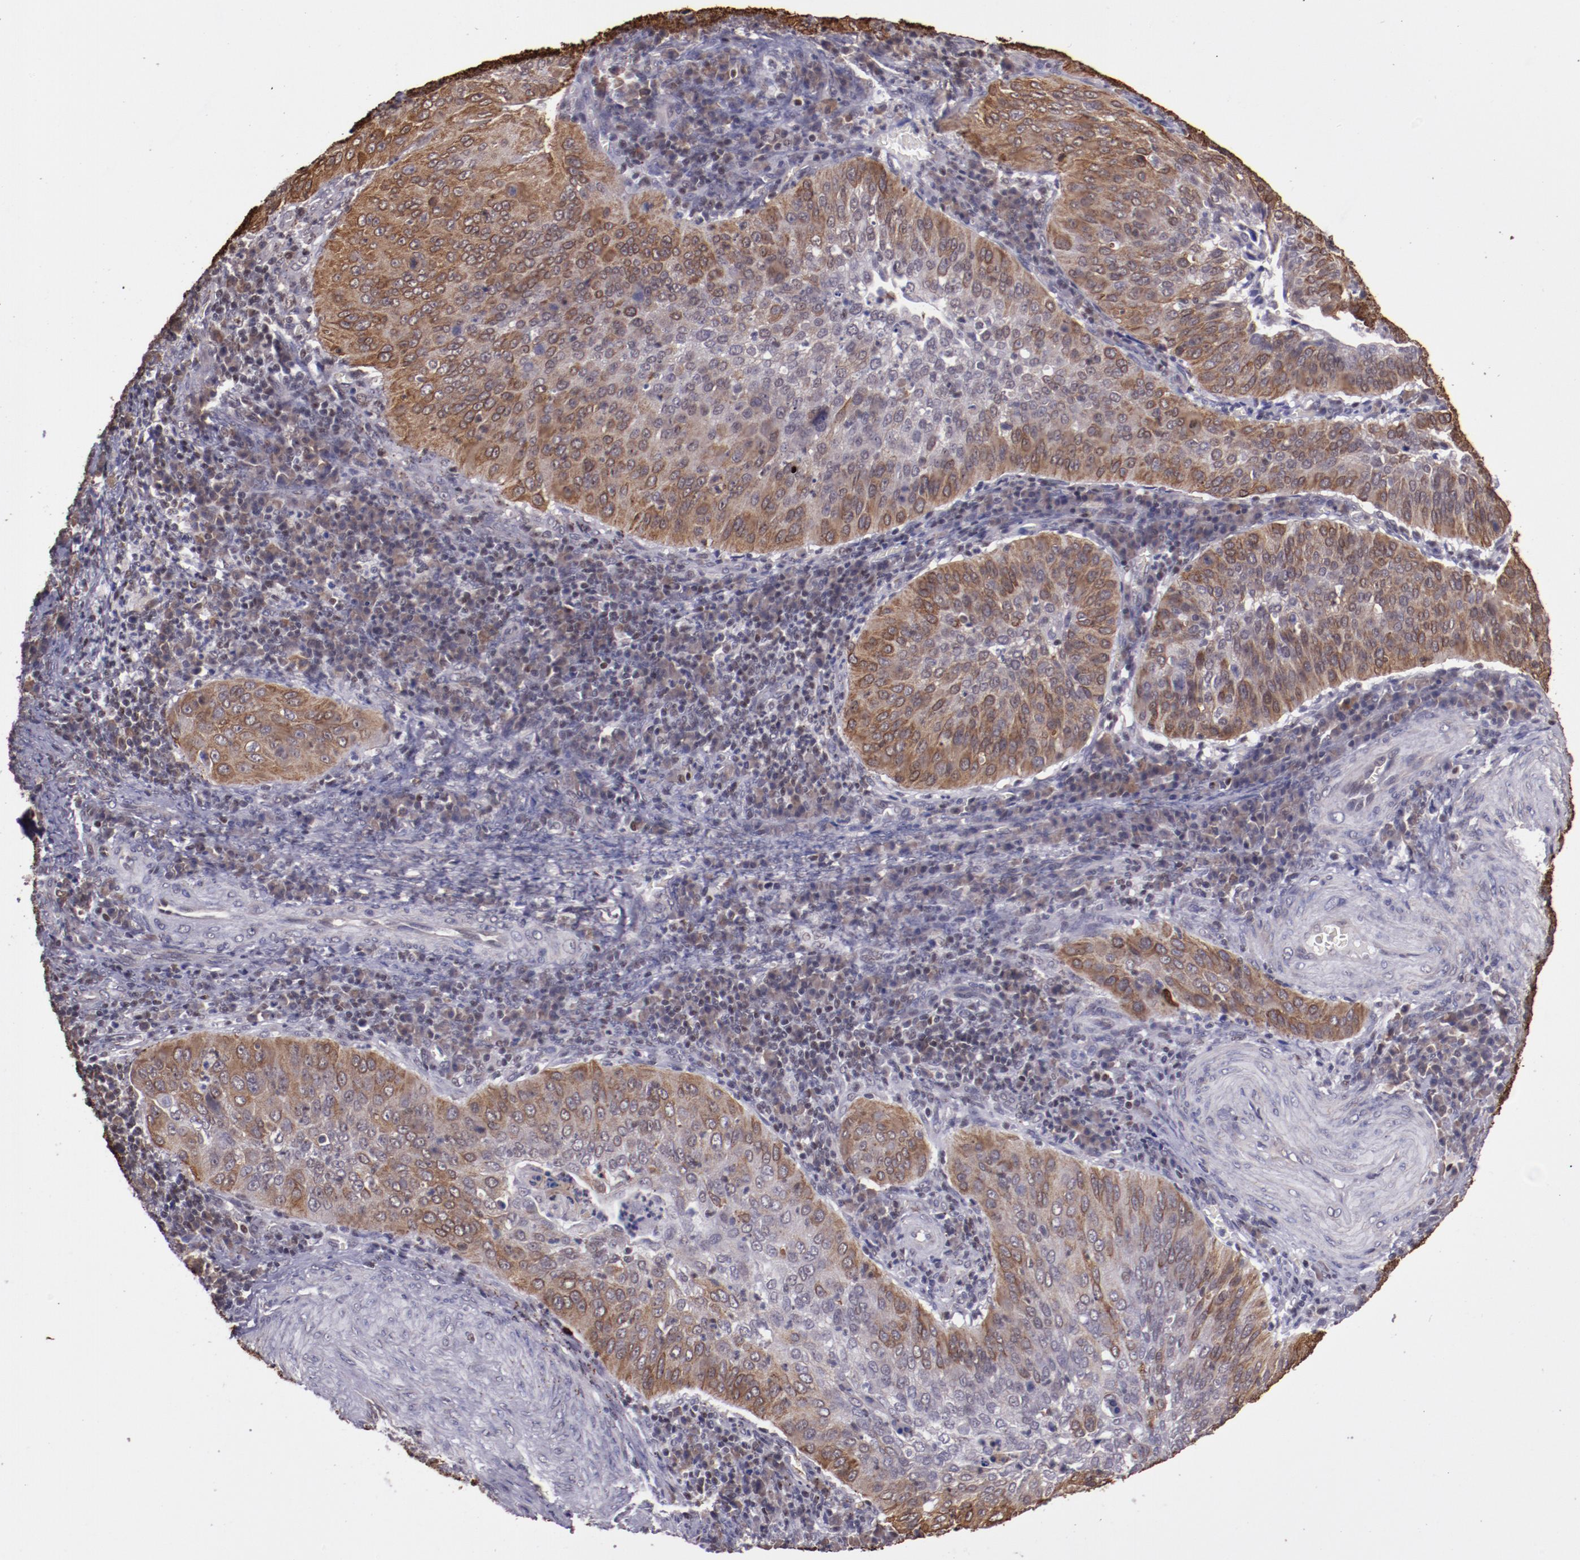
{"staining": {"intensity": "moderate", "quantity": "25%-75%", "location": "cytoplasmic/membranous"}, "tissue": "cervical cancer", "cell_type": "Tumor cells", "image_type": "cancer", "snomed": [{"axis": "morphology", "description": "Squamous cell carcinoma, NOS"}, {"axis": "topography", "description": "Cervix"}], "caption": "This image shows cervical squamous cell carcinoma stained with IHC to label a protein in brown. The cytoplasmic/membranous of tumor cells show moderate positivity for the protein. Nuclei are counter-stained blue.", "gene": "ELF1", "patient": {"sex": "female", "age": 39}}